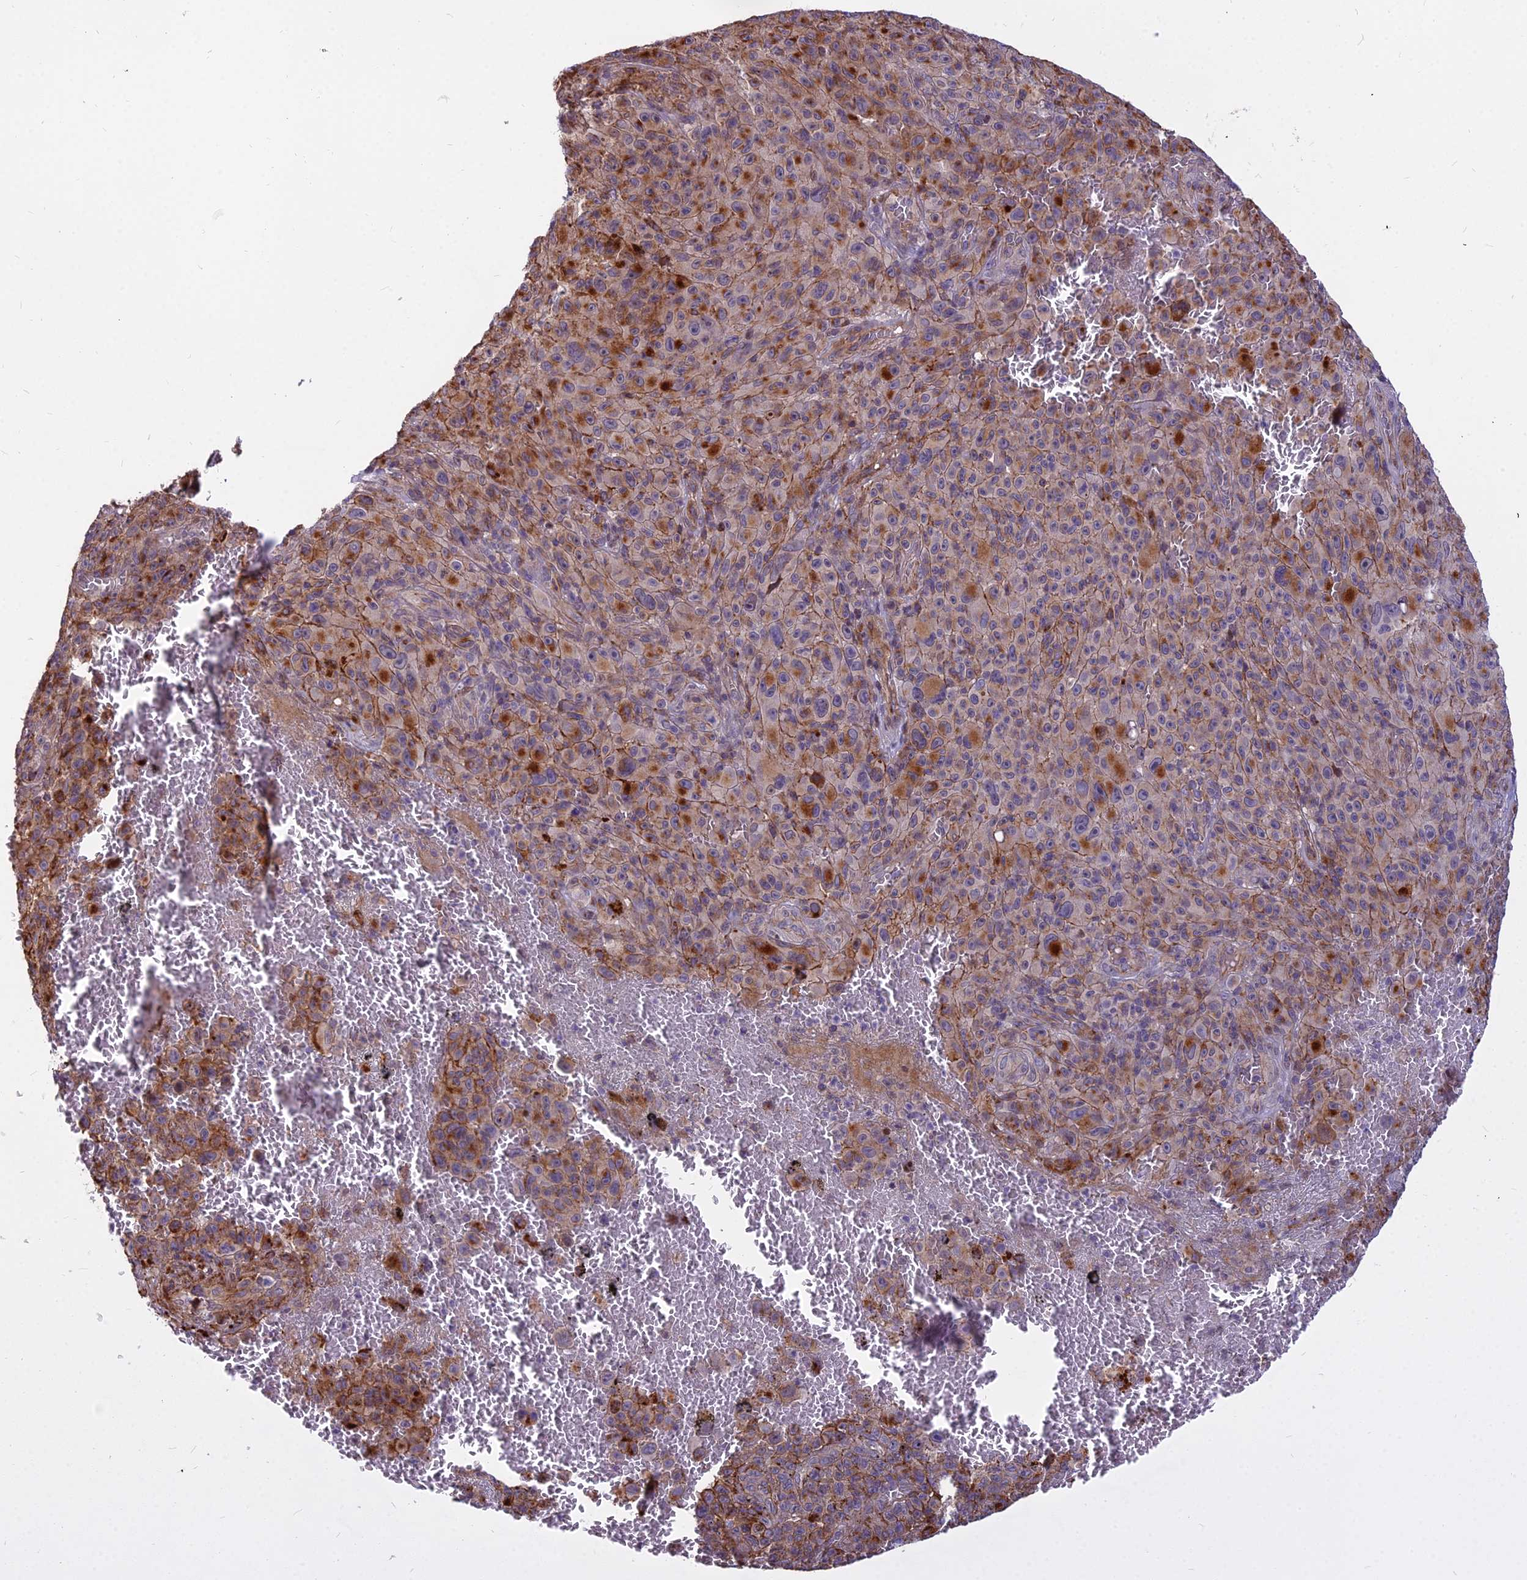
{"staining": {"intensity": "strong", "quantity": "<25%", "location": "cytoplasmic/membranous"}, "tissue": "melanoma", "cell_type": "Tumor cells", "image_type": "cancer", "snomed": [{"axis": "morphology", "description": "Malignant melanoma, NOS"}, {"axis": "topography", "description": "Skin"}], "caption": "DAB immunohistochemical staining of melanoma shows strong cytoplasmic/membranous protein positivity in approximately <25% of tumor cells.", "gene": "GLYATL3", "patient": {"sex": "female", "age": 82}}